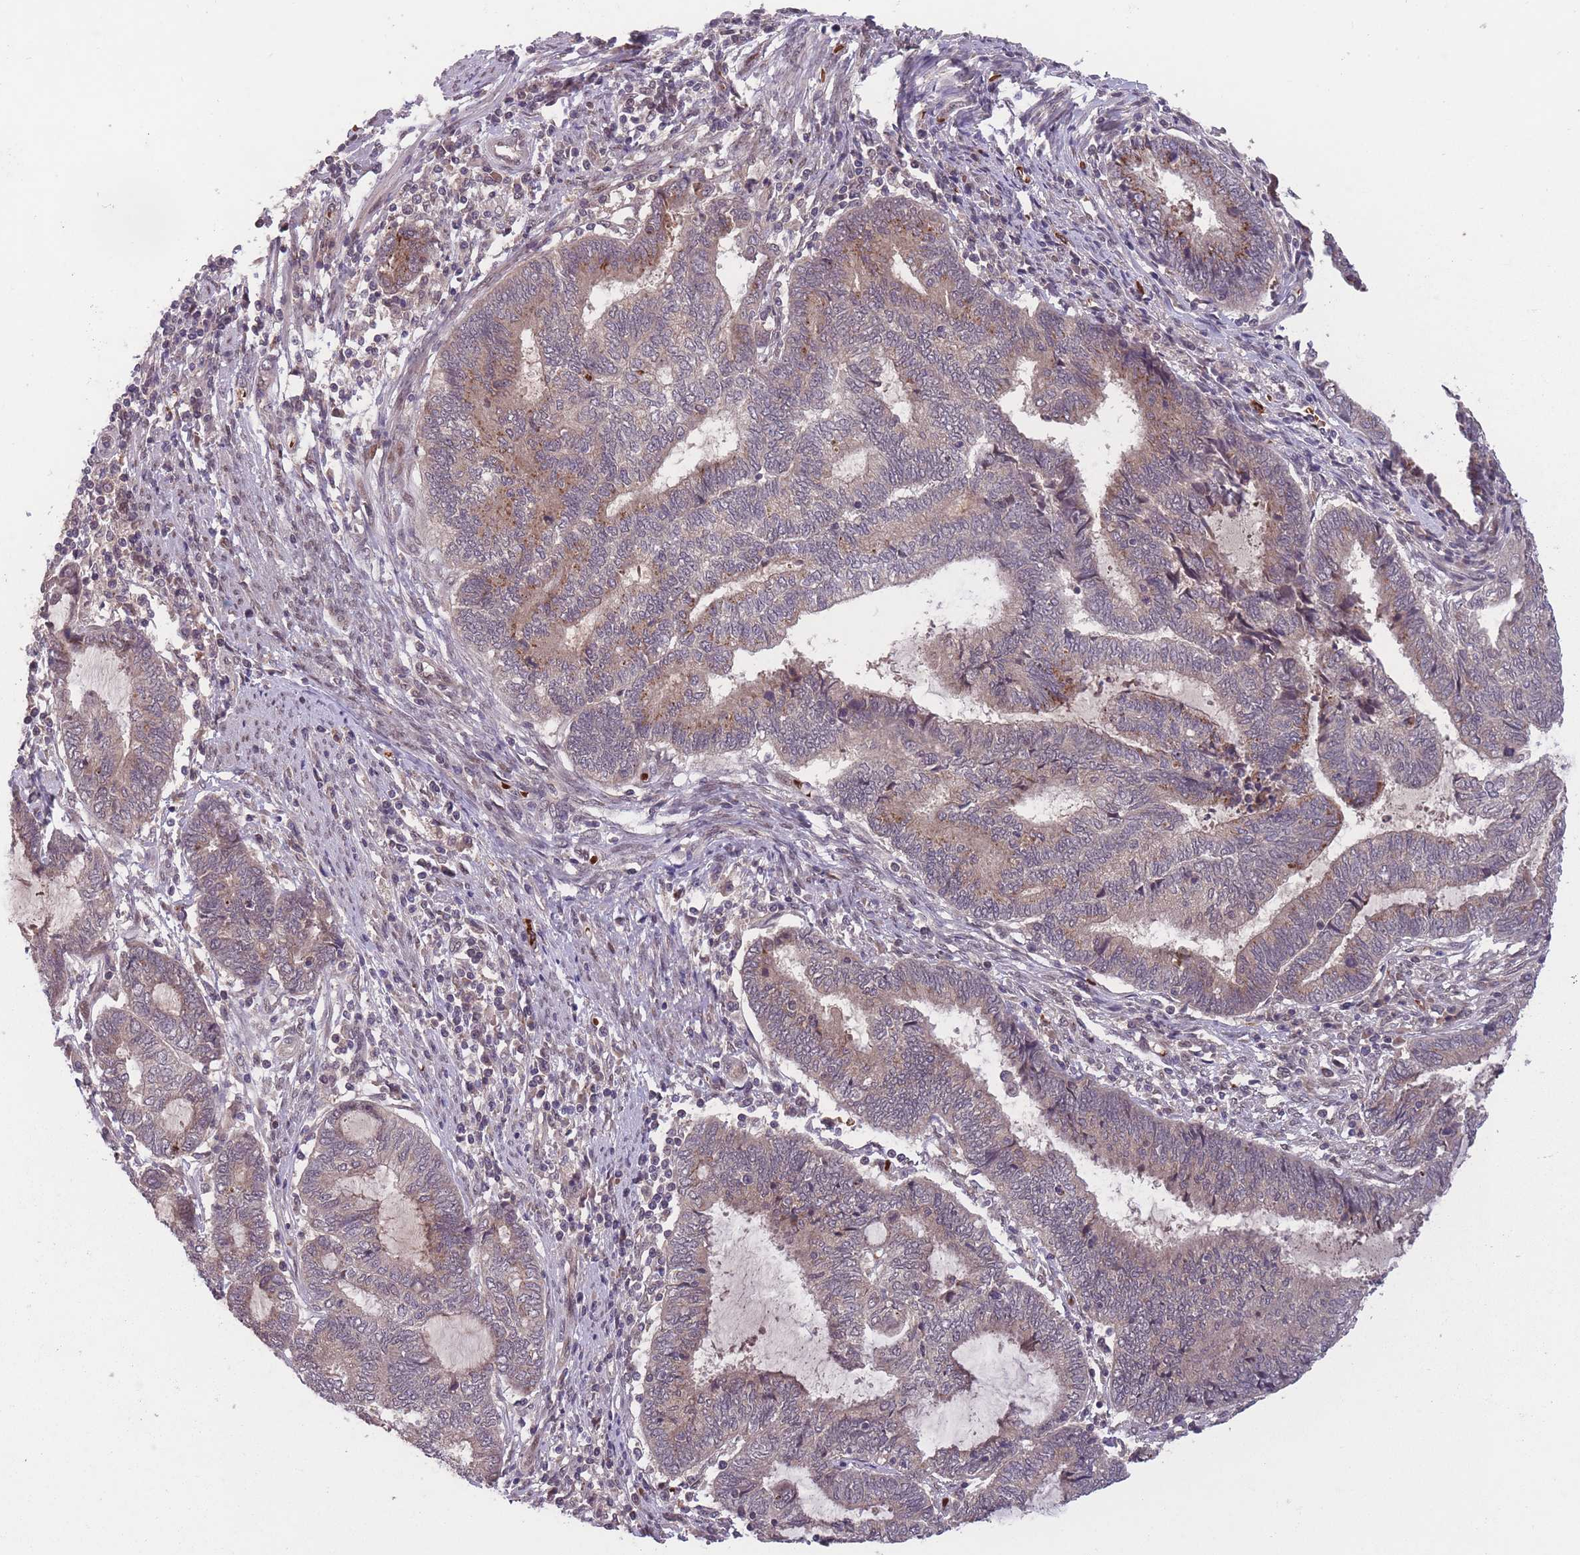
{"staining": {"intensity": "moderate", "quantity": "<25%", "location": "cytoplasmic/membranous"}, "tissue": "endometrial cancer", "cell_type": "Tumor cells", "image_type": "cancer", "snomed": [{"axis": "morphology", "description": "Adenocarcinoma, NOS"}, {"axis": "topography", "description": "Uterus"}, {"axis": "topography", "description": "Endometrium"}], "caption": "There is low levels of moderate cytoplasmic/membranous expression in tumor cells of endometrial cancer (adenocarcinoma), as demonstrated by immunohistochemical staining (brown color).", "gene": "SECTM1", "patient": {"sex": "female", "age": 70}}